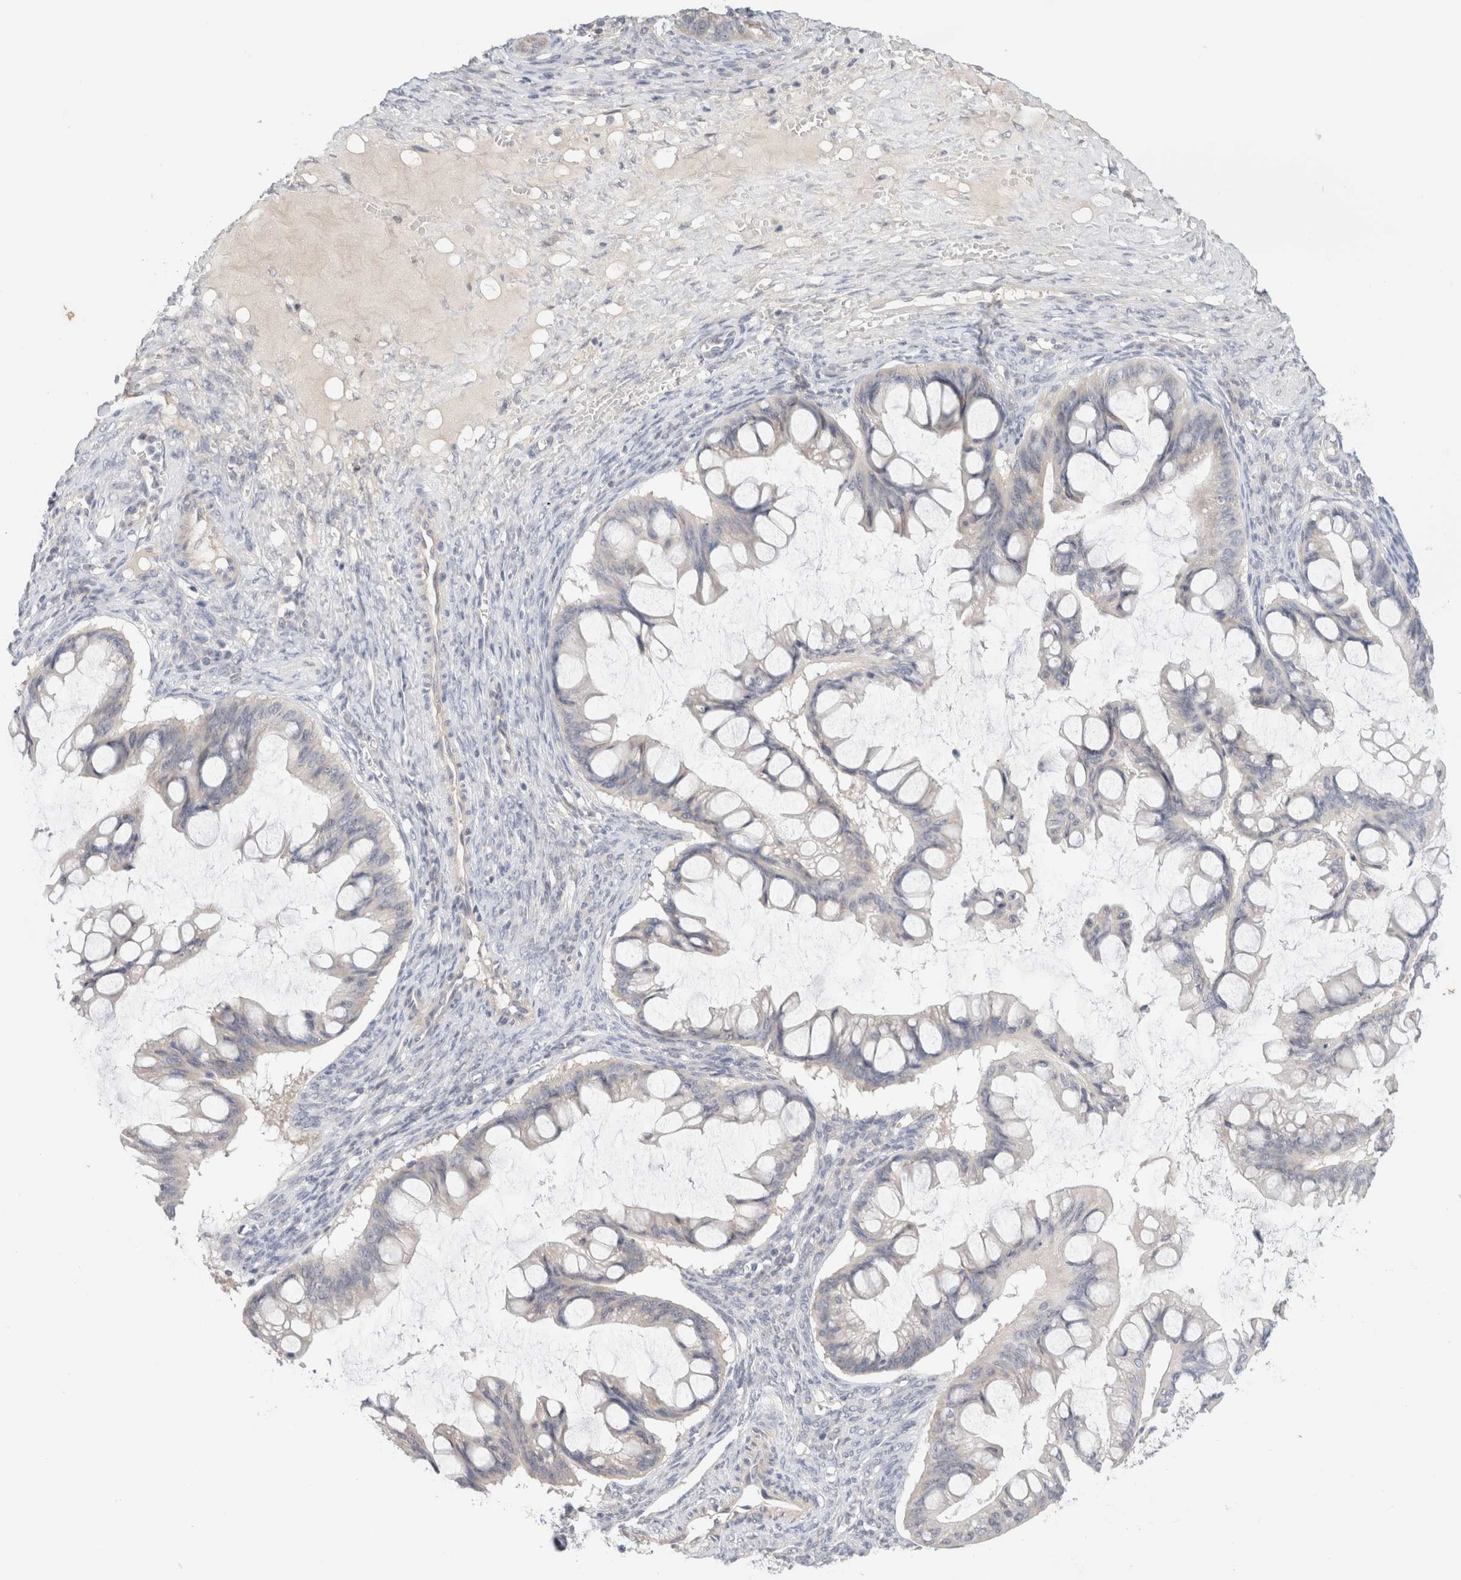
{"staining": {"intensity": "negative", "quantity": "none", "location": "none"}, "tissue": "ovarian cancer", "cell_type": "Tumor cells", "image_type": "cancer", "snomed": [{"axis": "morphology", "description": "Cystadenocarcinoma, mucinous, NOS"}, {"axis": "topography", "description": "Ovary"}], "caption": "Immunohistochemical staining of human ovarian cancer displays no significant expression in tumor cells.", "gene": "SPRTN", "patient": {"sex": "female", "age": 73}}